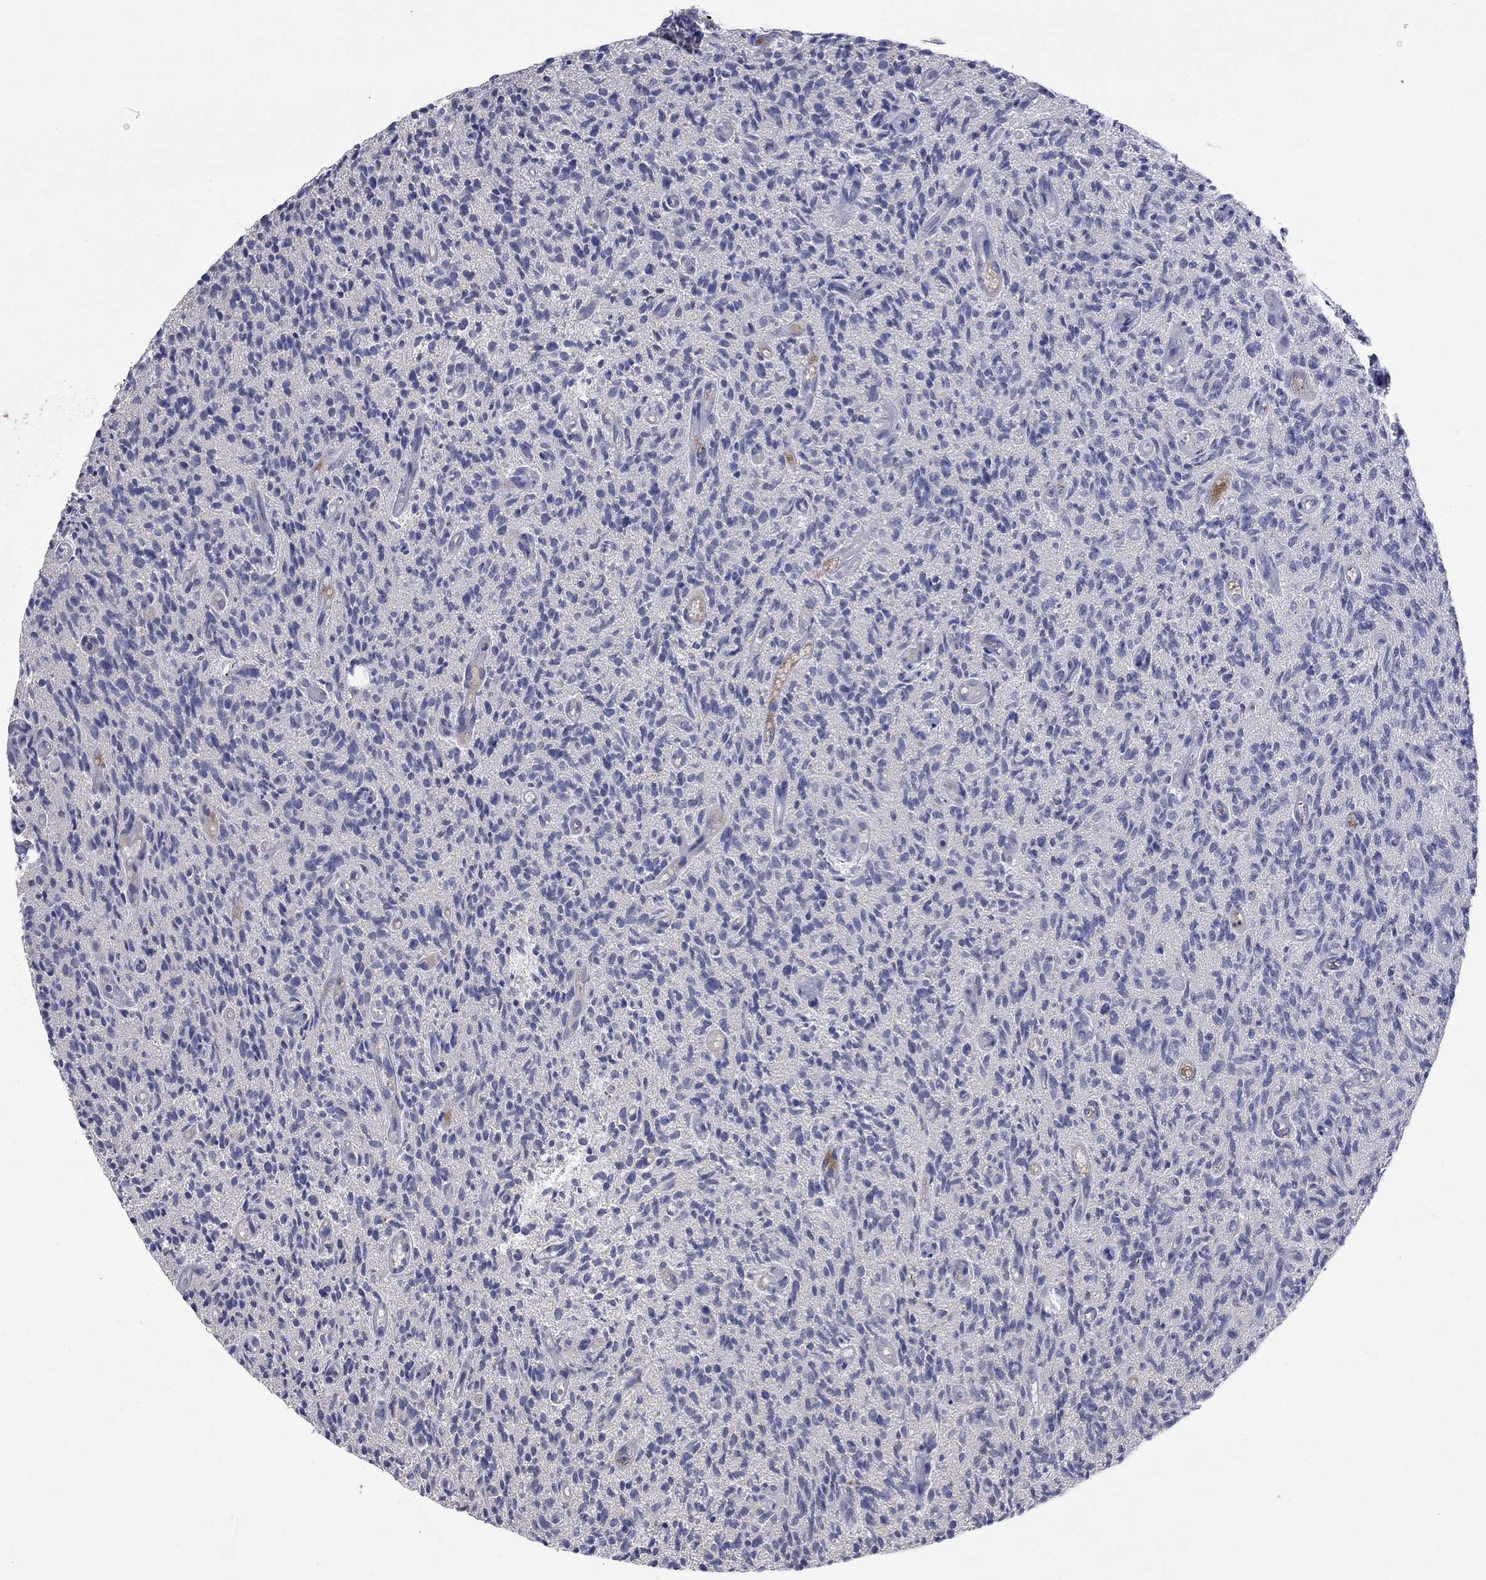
{"staining": {"intensity": "negative", "quantity": "none", "location": "none"}, "tissue": "glioma", "cell_type": "Tumor cells", "image_type": "cancer", "snomed": [{"axis": "morphology", "description": "Glioma, malignant, High grade"}, {"axis": "topography", "description": "Brain"}], "caption": "DAB immunohistochemical staining of malignant glioma (high-grade) reveals no significant expression in tumor cells. (DAB (3,3'-diaminobenzidine) immunohistochemistry, high magnification).", "gene": "PLCL2", "patient": {"sex": "male", "age": 64}}